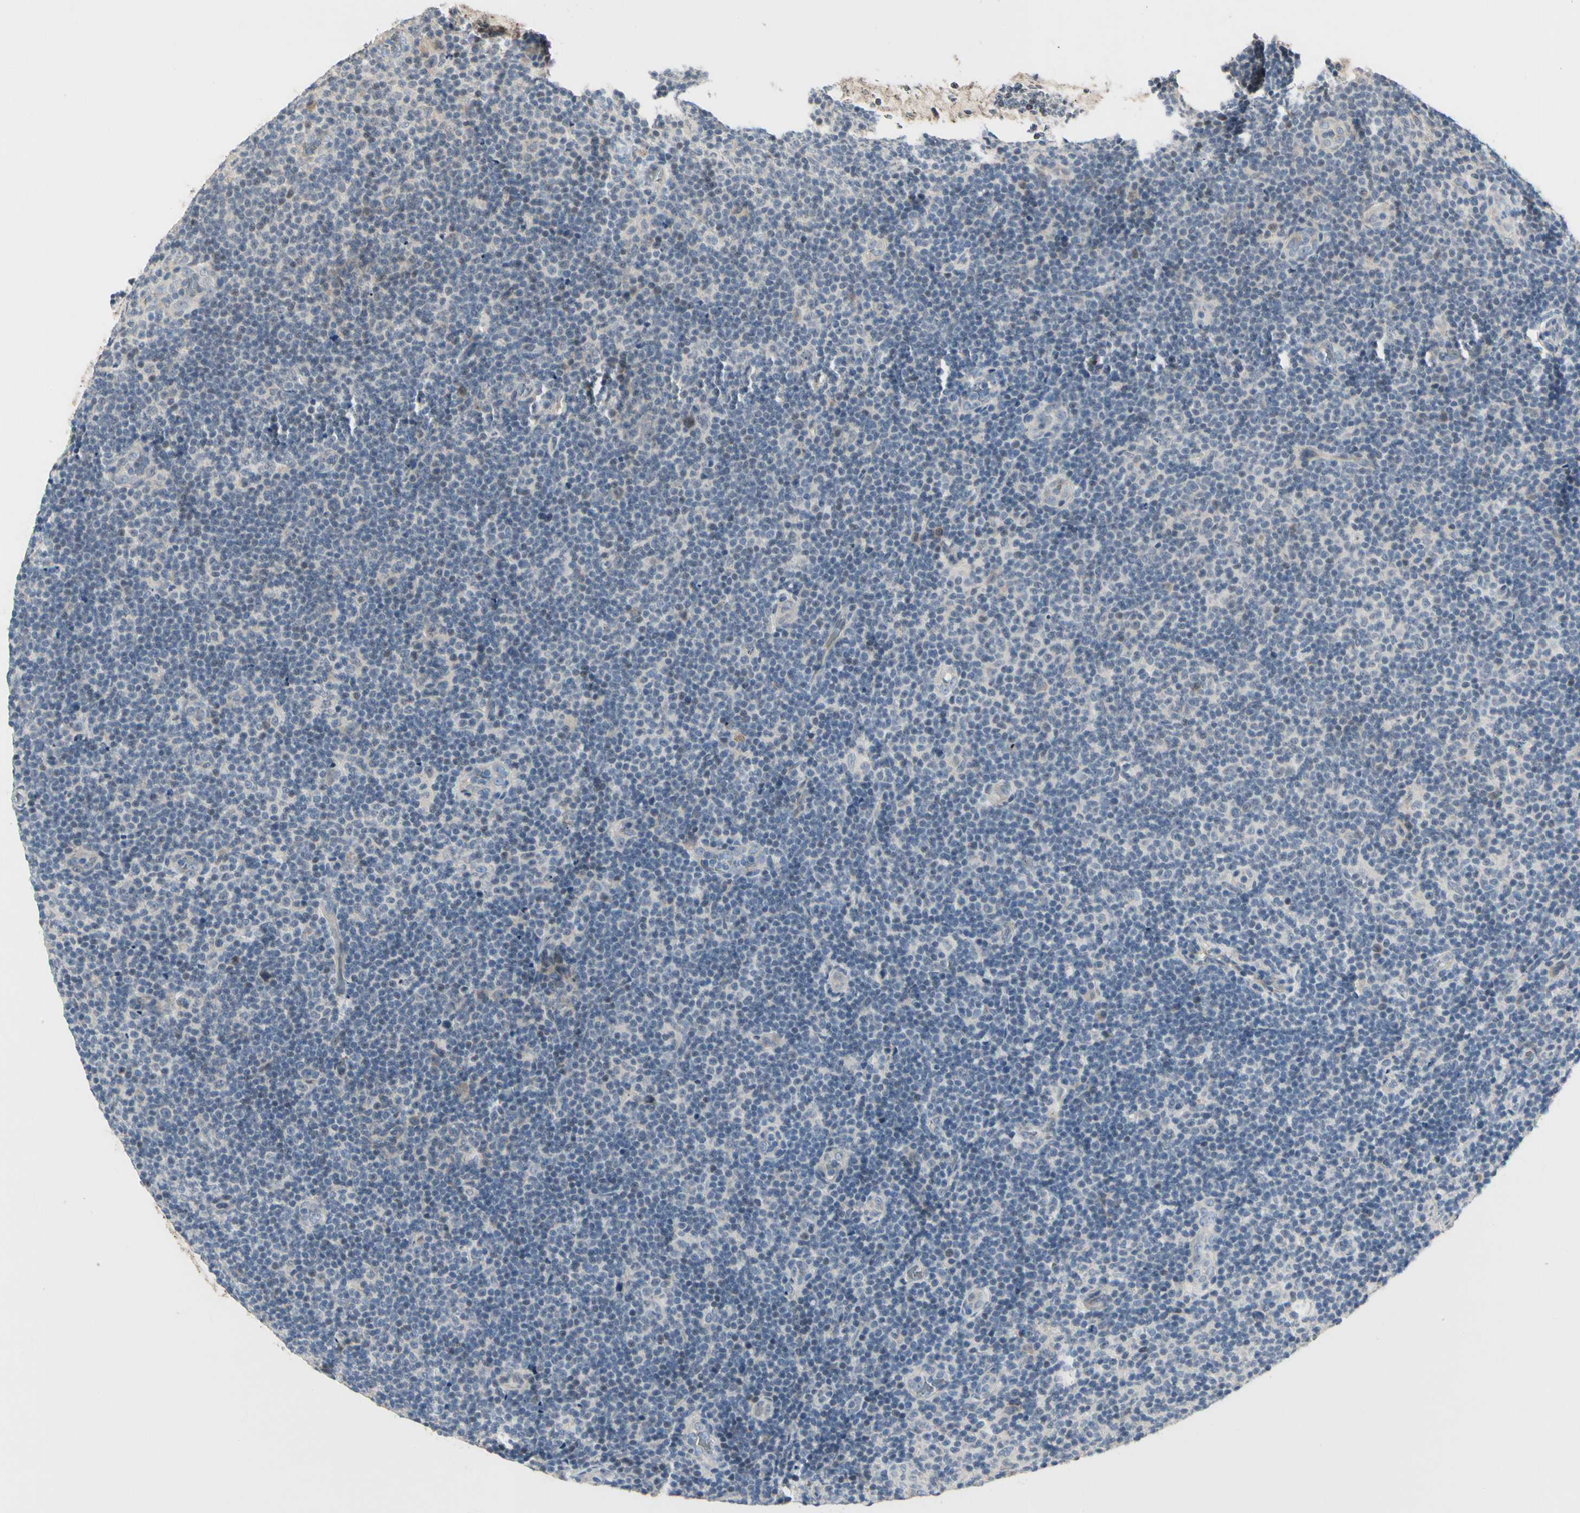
{"staining": {"intensity": "negative", "quantity": "none", "location": "none"}, "tissue": "lymphoma", "cell_type": "Tumor cells", "image_type": "cancer", "snomed": [{"axis": "morphology", "description": "Malignant lymphoma, non-Hodgkin's type, Low grade"}, {"axis": "topography", "description": "Lymph node"}], "caption": "A high-resolution micrograph shows IHC staining of malignant lymphoma, non-Hodgkin's type (low-grade), which exhibits no significant positivity in tumor cells.", "gene": "GREM1", "patient": {"sex": "male", "age": 83}}